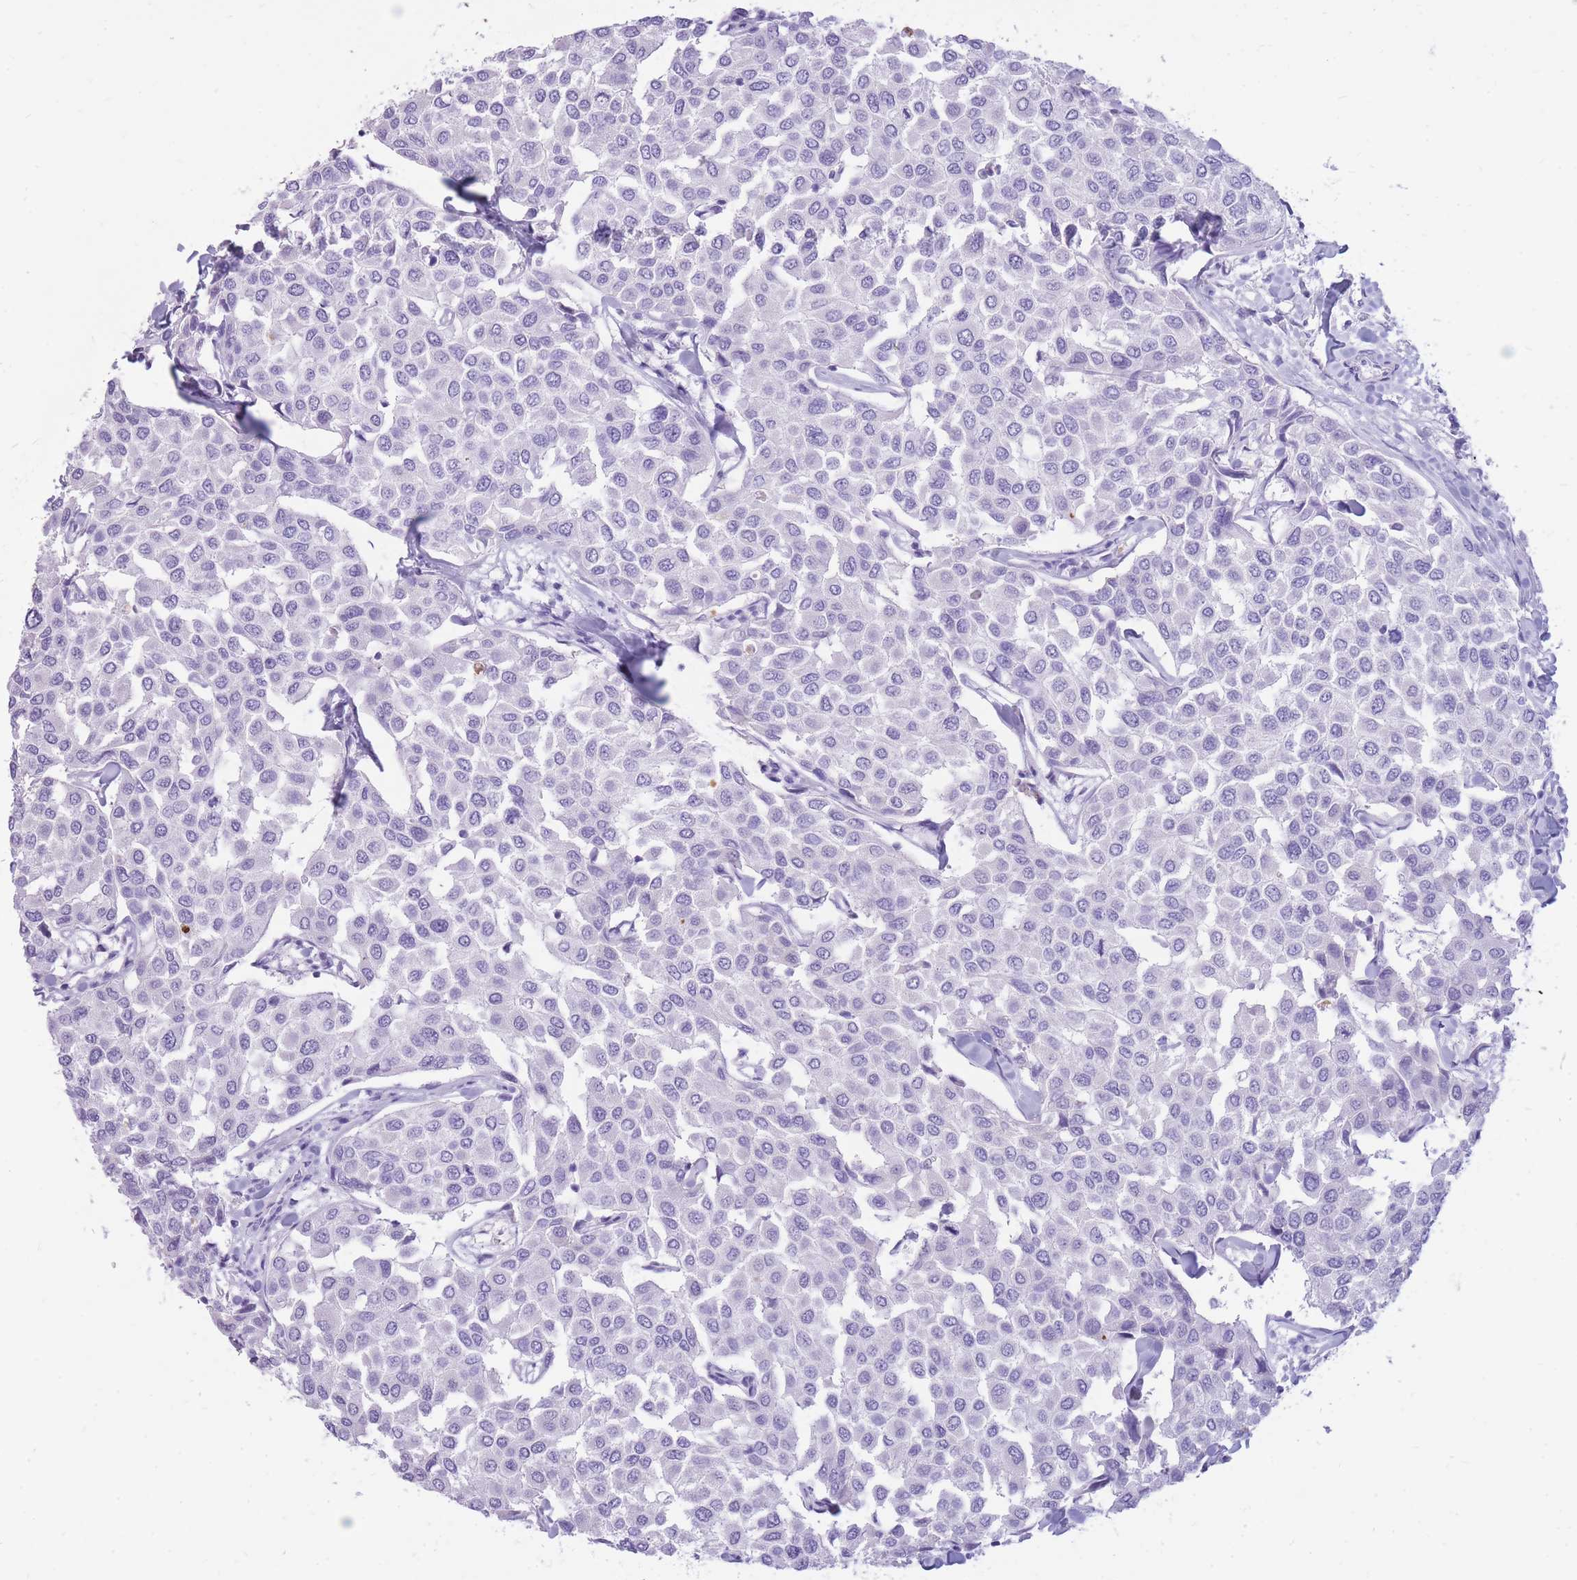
{"staining": {"intensity": "negative", "quantity": "none", "location": "none"}, "tissue": "breast cancer", "cell_type": "Tumor cells", "image_type": "cancer", "snomed": [{"axis": "morphology", "description": "Duct carcinoma"}, {"axis": "topography", "description": "Breast"}], "caption": "A high-resolution image shows immunohistochemistry (IHC) staining of breast cancer, which exhibits no significant positivity in tumor cells.", "gene": "CYP21A2", "patient": {"sex": "female", "age": 55}}